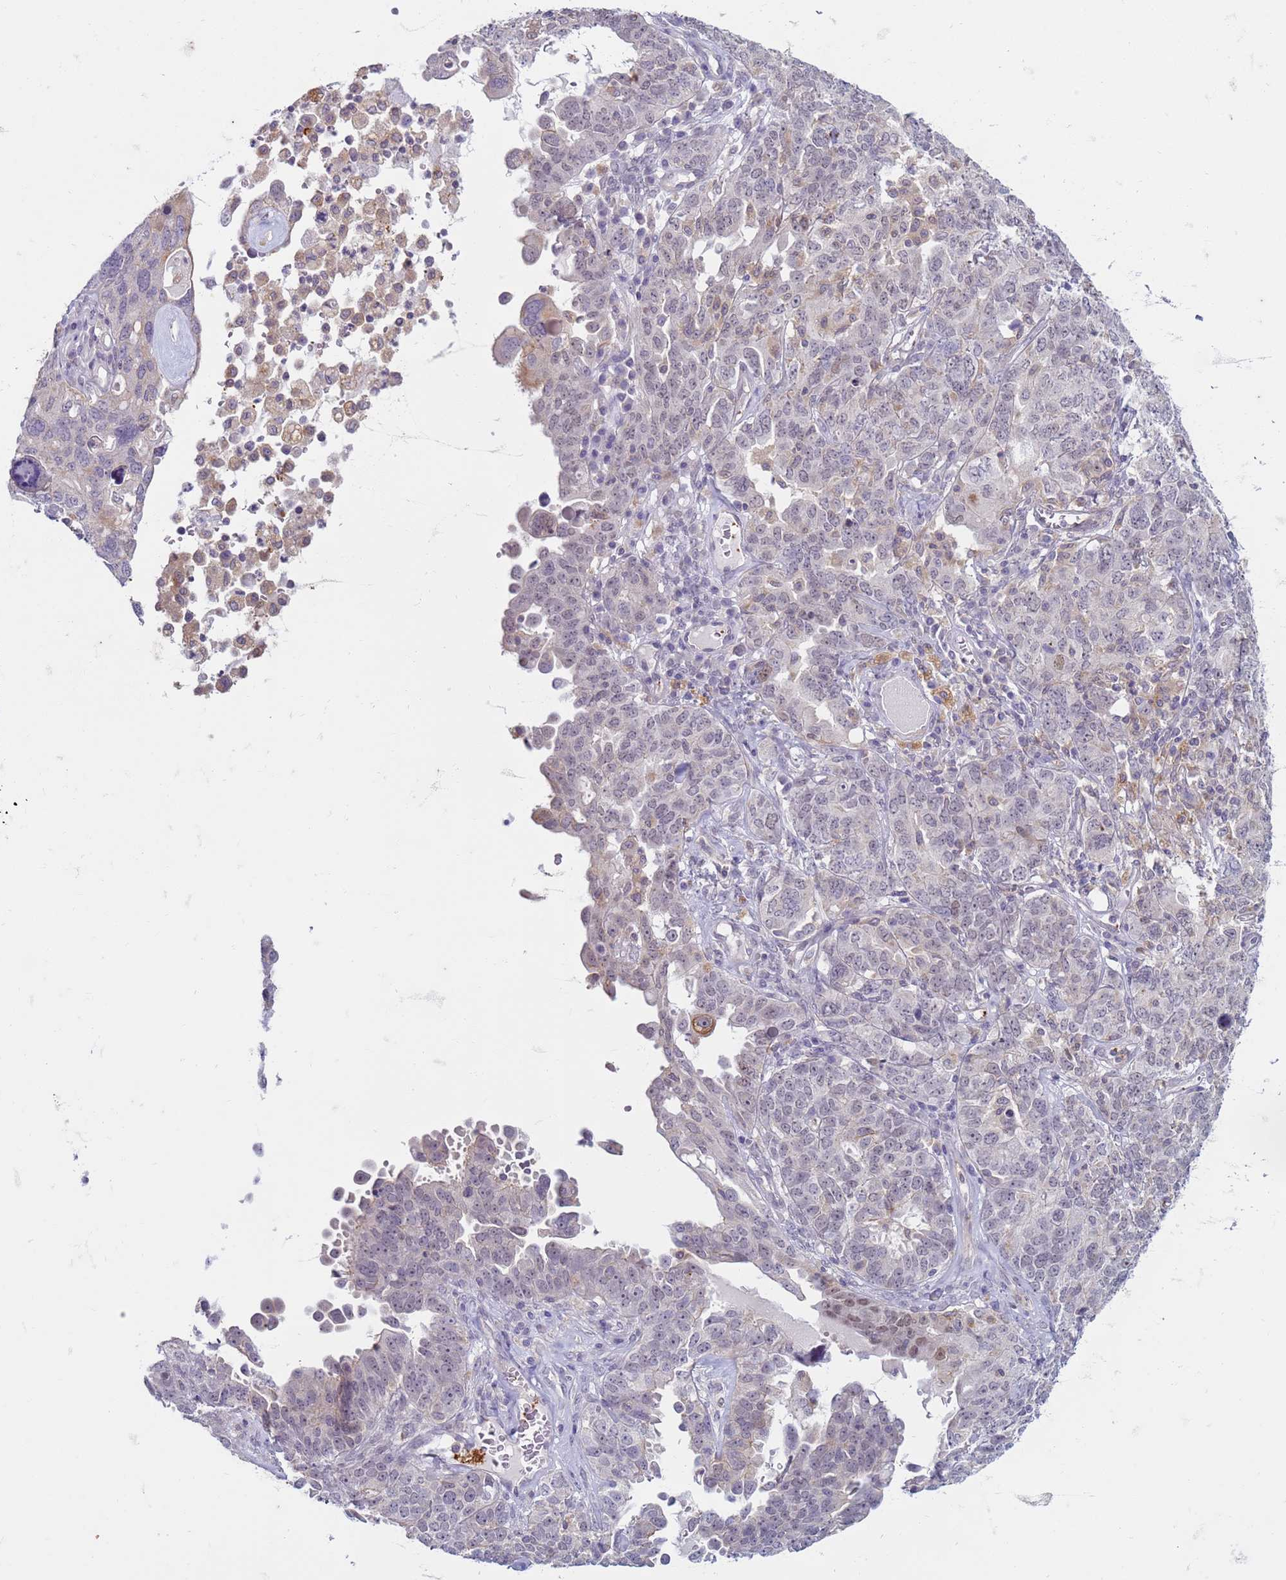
{"staining": {"intensity": "negative", "quantity": "none", "location": "none"}, "tissue": "ovarian cancer", "cell_type": "Tumor cells", "image_type": "cancer", "snomed": [{"axis": "morphology", "description": "Carcinoma, endometroid"}, {"axis": "topography", "description": "Ovary"}], "caption": "Immunohistochemical staining of human ovarian cancer exhibits no significant staining in tumor cells. (DAB immunohistochemistry visualized using brightfield microscopy, high magnification).", "gene": "SLC15A3", "patient": {"sex": "female", "age": 62}}